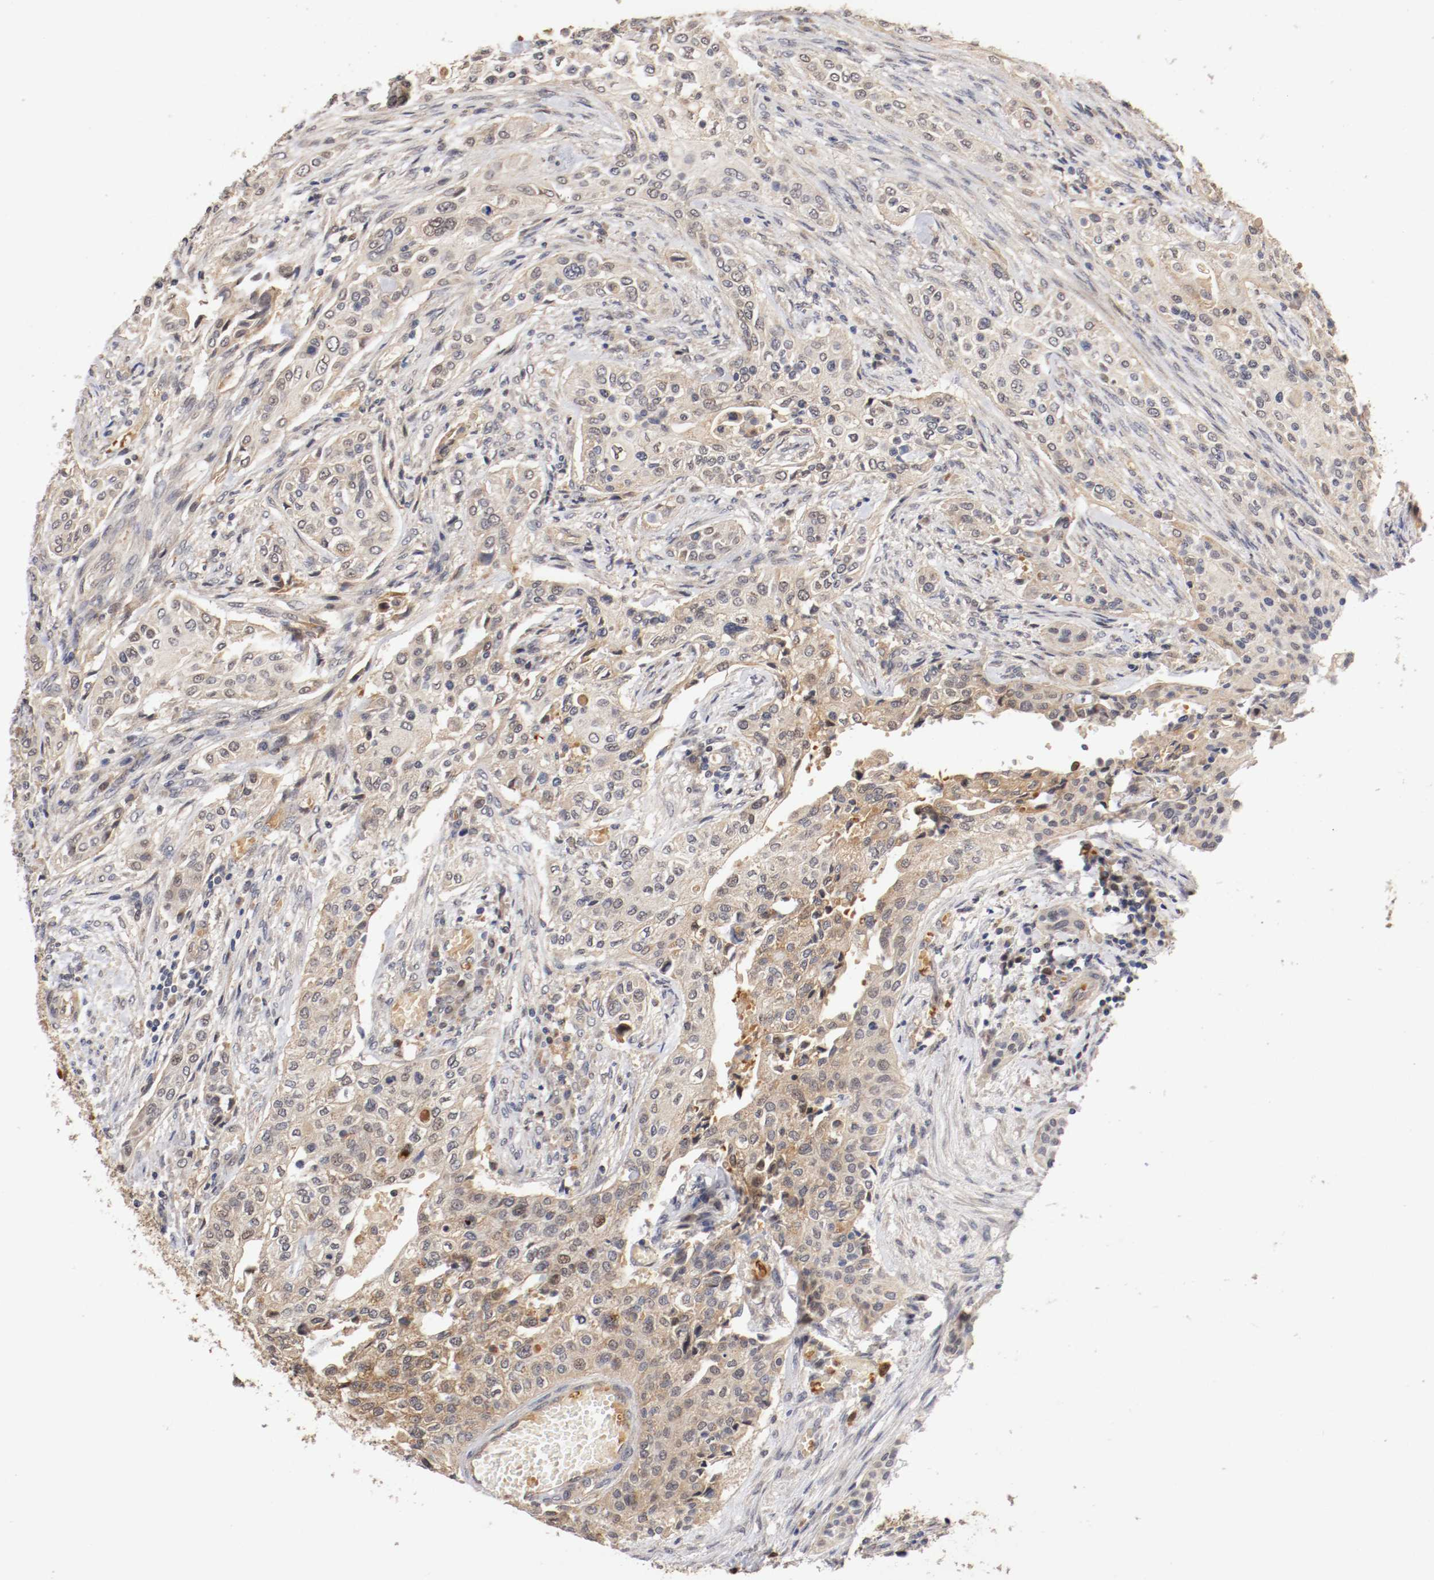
{"staining": {"intensity": "weak", "quantity": ">75%", "location": "cytoplasmic/membranous,nuclear"}, "tissue": "urothelial cancer", "cell_type": "Tumor cells", "image_type": "cancer", "snomed": [{"axis": "morphology", "description": "Urothelial carcinoma, High grade"}, {"axis": "topography", "description": "Urinary bladder"}], "caption": "A low amount of weak cytoplasmic/membranous and nuclear staining is identified in approximately >75% of tumor cells in urothelial carcinoma (high-grade) tissue.", "gene": "TNFRSF1B", "patient": {"sex": "male", "age": 74}}